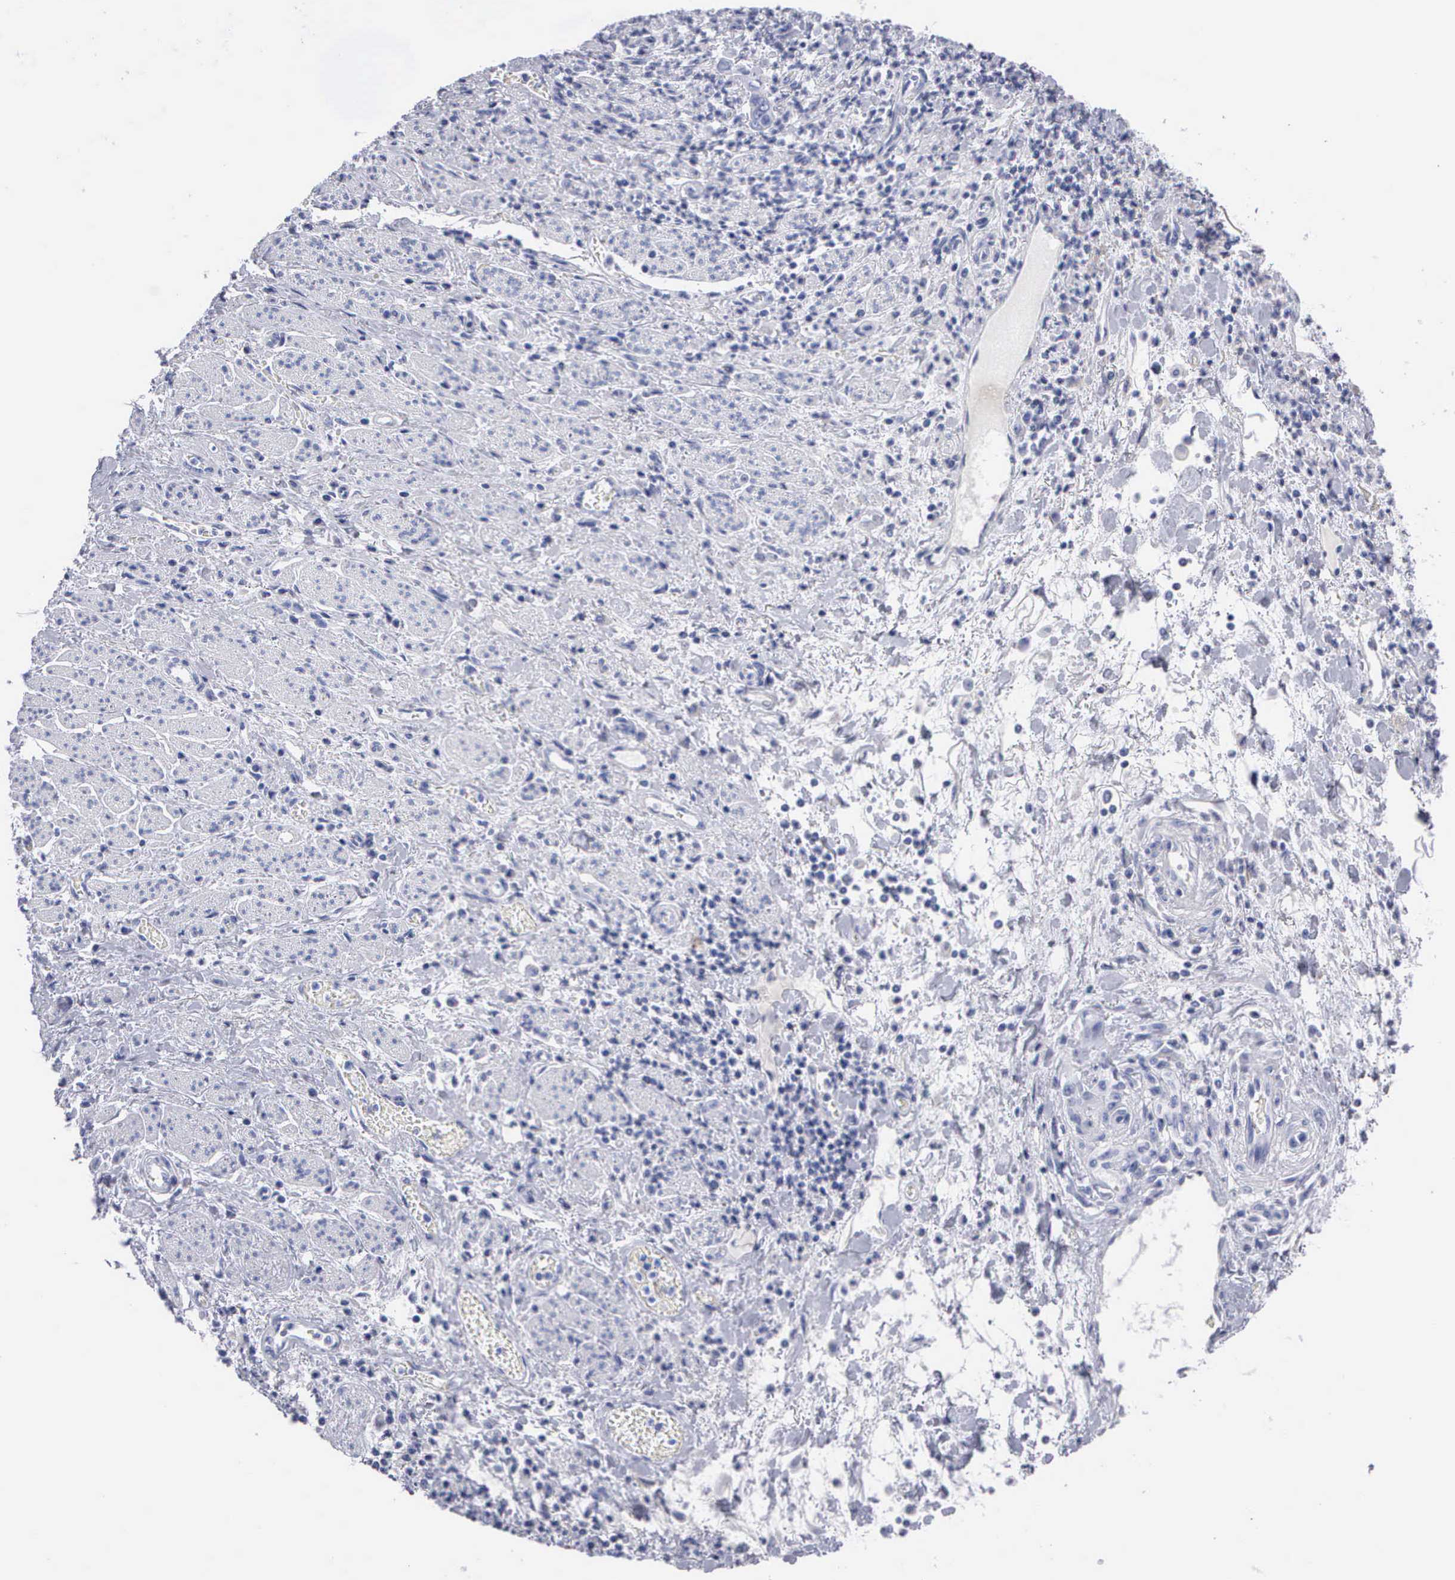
{"staining": {"intensity": "negative", "quantity": "none", "location": "none"}, "tissue": "stomach cancer", "cell_type": "Tumor cells", "image_type": "cancer", "snomed": [{"axis": "morphology", "description": "Adenocarcinoma, NOS"}, {"axis": "topography", "description": "Stomach"}], "caption": "Protein analysis of stomach cancer reveals no significant expression in tumor cells. The staining is performed using DAB brown chromogen with nuclei counter-stained in using hematoxylin.", "gene": "CYP19A1", "patient": {"sex": "female", "age": 76}}